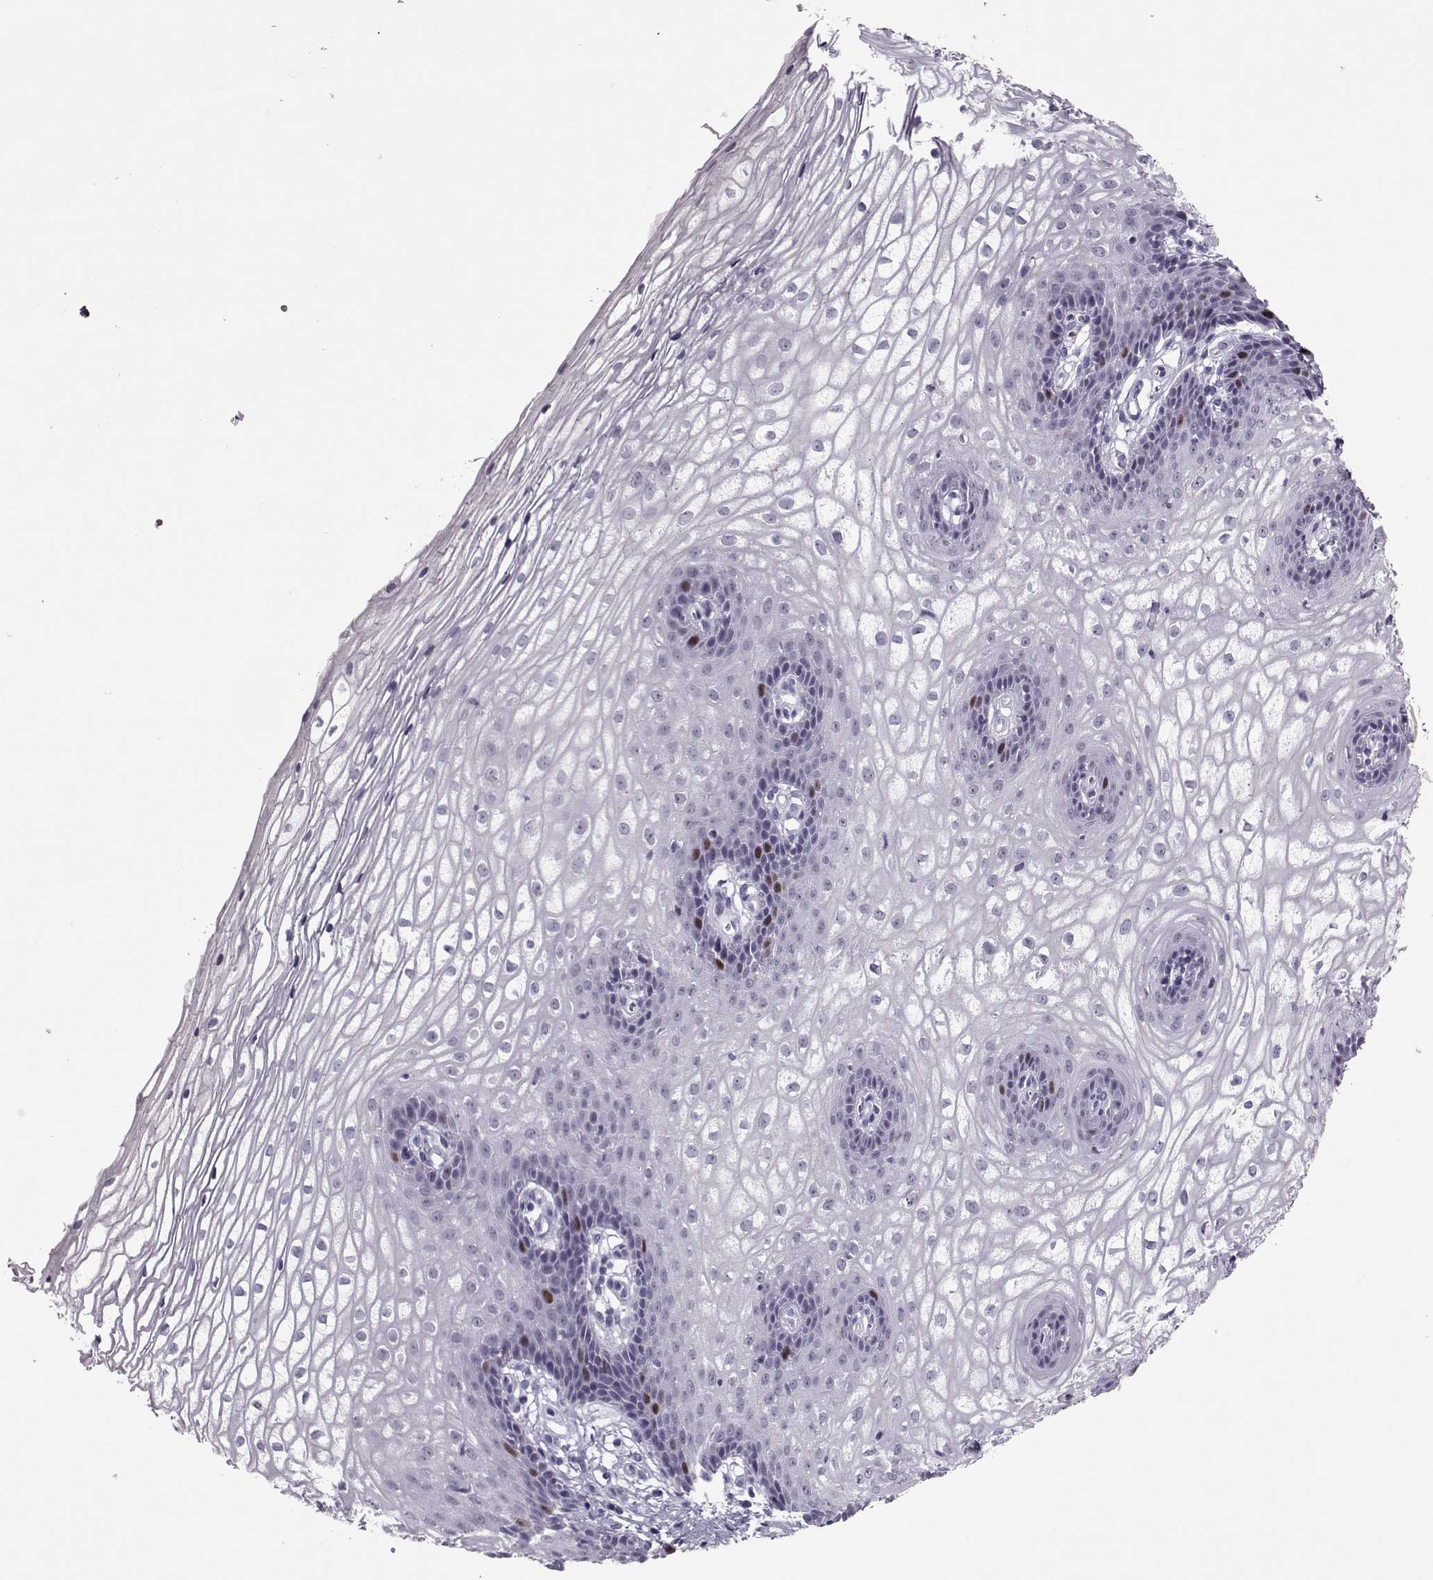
{"staining": {"intensity": "moderate", "quantity": "<25%", "location": "nuclear"}, "tissue": "vagina", "cell_type": "Squamous epithelial cells", "image_type": "normal", "snomed": [{"axis": "morphology", "description": "Normal tissue, NOS"}, {"axis": "topography", "description": "Vagina"}], "caption": "Immunohistochemical staining of normal vagina shows <25% levels of moderate nuclear protein positivity in about <25% of squamous epithelial cells. The protein of interest is stained brown, and the nuclei are stained in blue (DAB IHC with brightfield microscopy, high magnification).", "gene": "SGO1", "patient": {"sex": "female", "age": 34}}